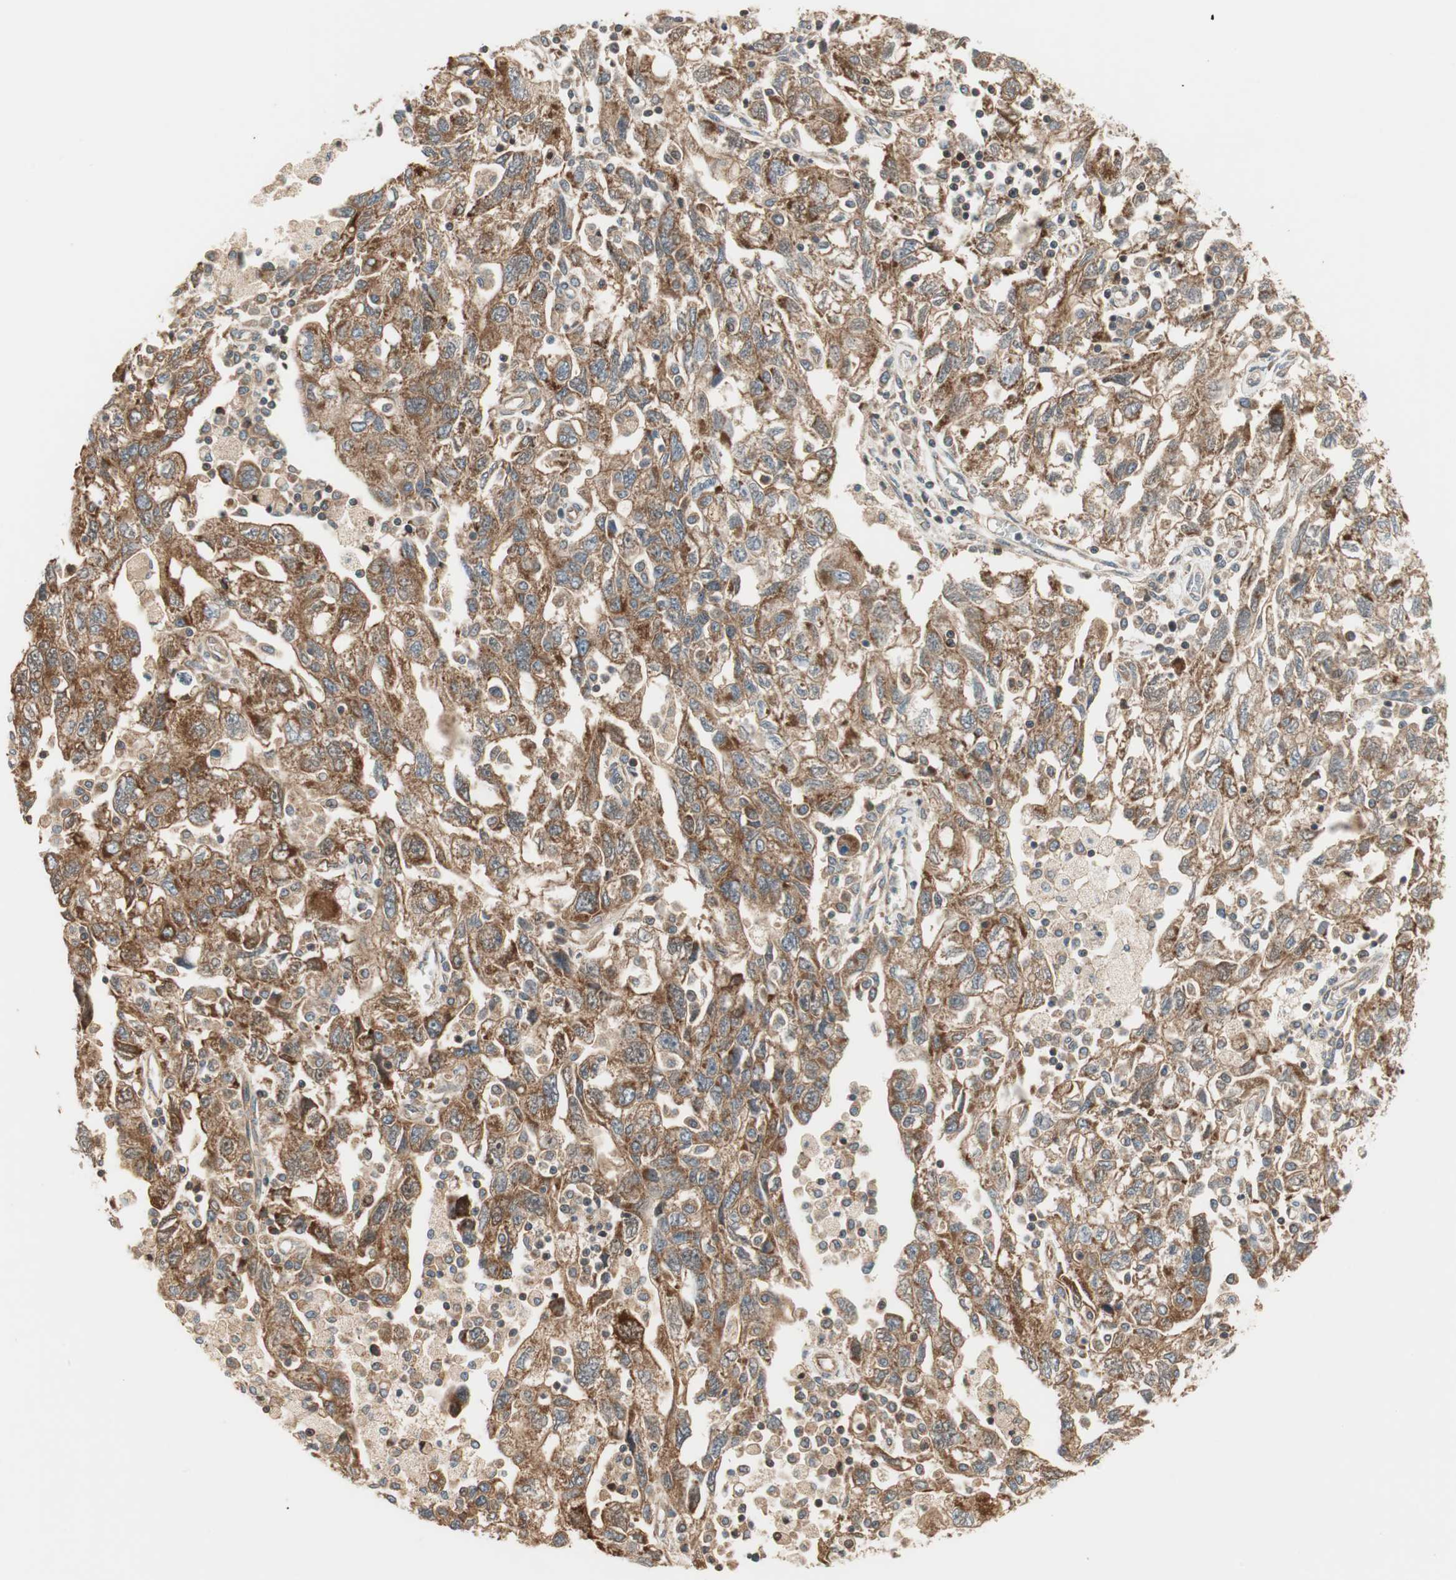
{"staining": {"intensity": "moderate", "quantity": ">75%", "location": "cytoplasmic/membranous"}, "tissue": "ovarian cancer", "cell_type": "Tumor cells", "image_type": "cancer", "snomed": [{"axis": "morphology", "description": "Carcinoma, NOS"}, {"axis": "morphology", "description": "Cystadenocarcinoma, serous, NOS"}, {"axis": "topography", "description": "Ovary"}], "caption": "Protein staining by IHC reveals moderate cytoplasmic/membranous expression in about >75% of tumor cells in ovarian cancer (carcinoma).", "gene": "CTTNBP2NL", "patient": {"sex": "female", "age": 69}}